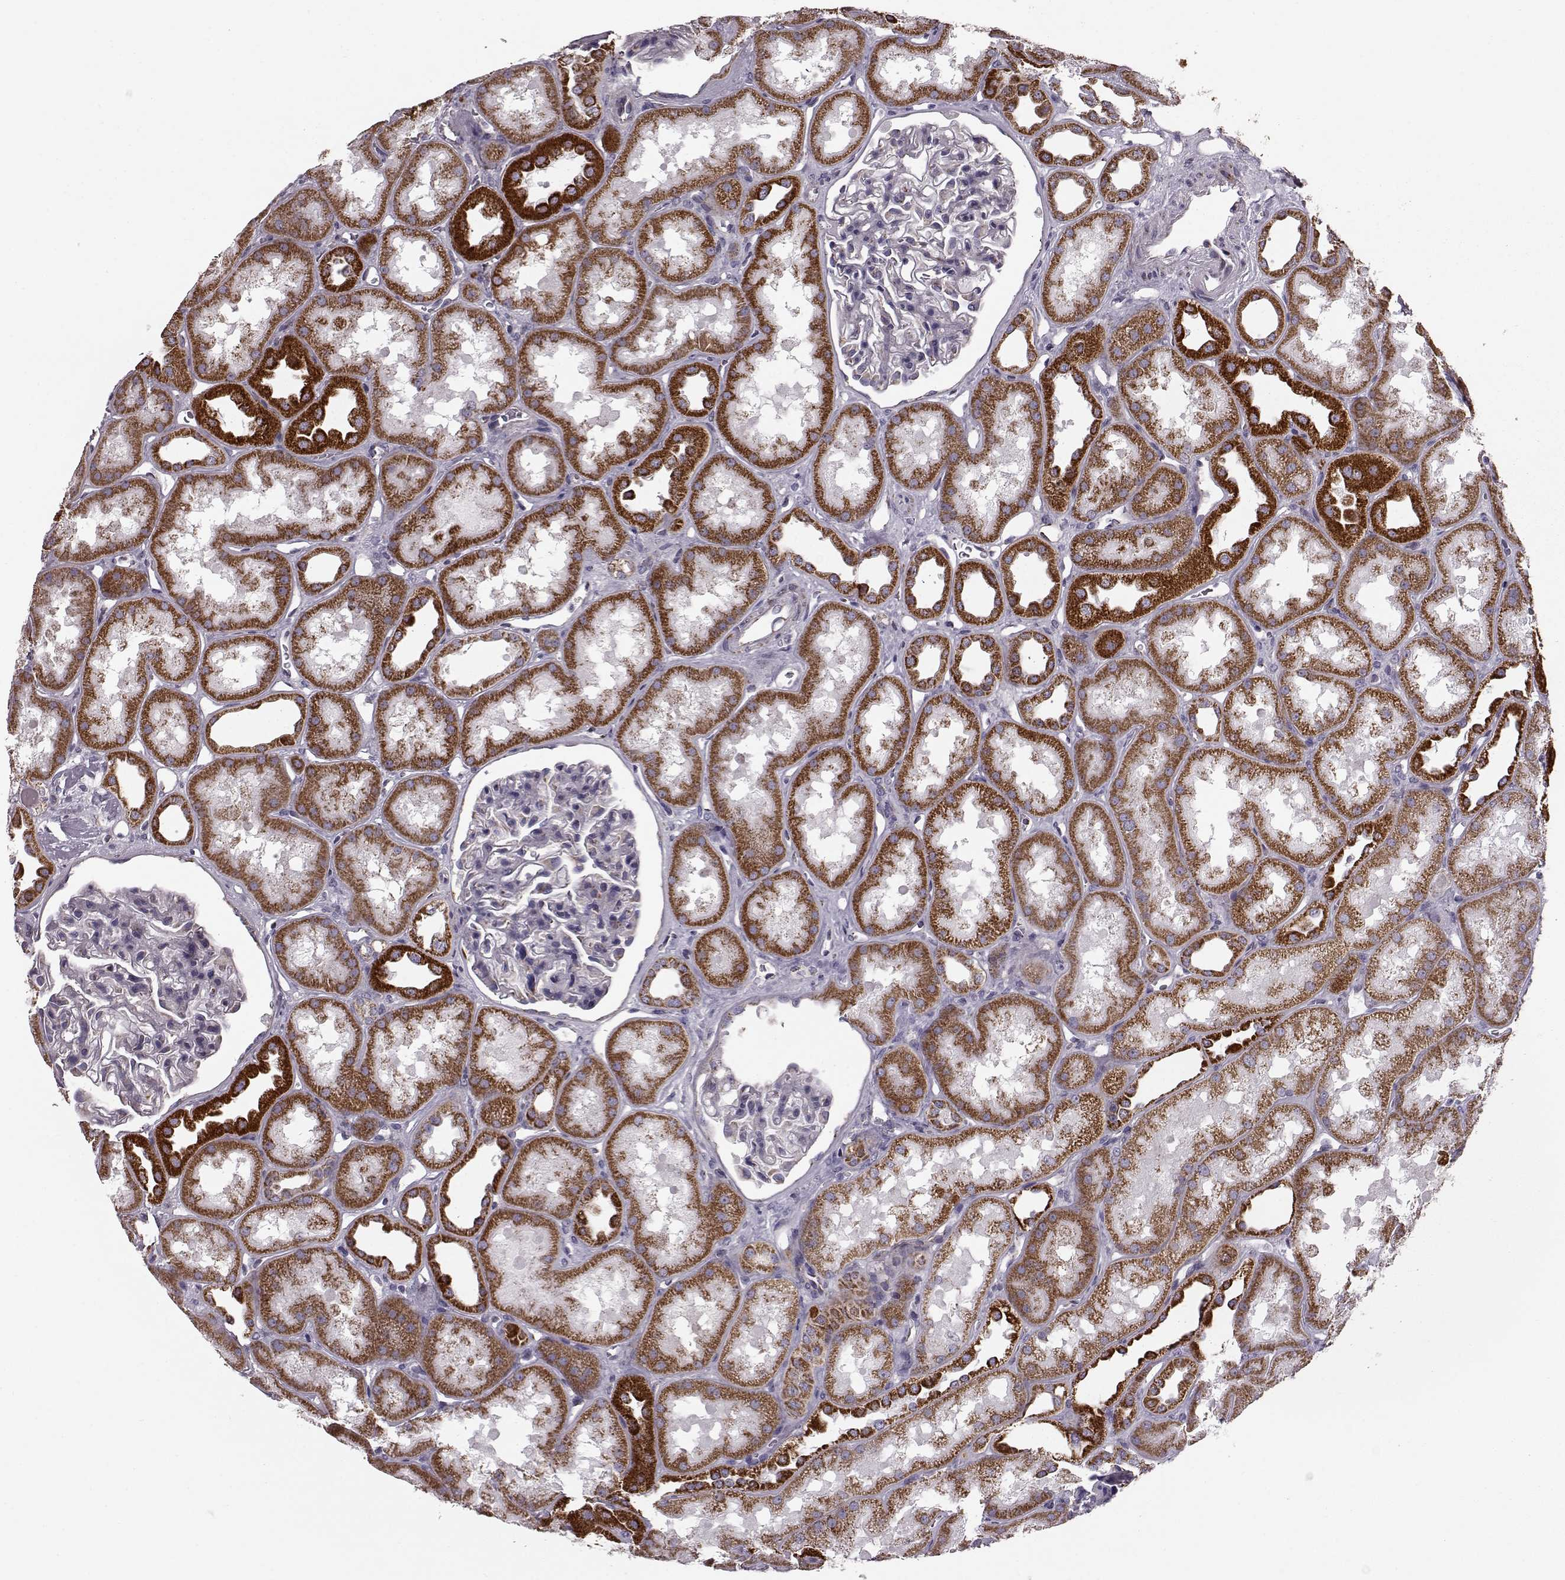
{"staining": {"intensity": "negative", "quantity": "none", "location": "none"}, "tissue": "kidney", "cell_type": "Cells in glomeruli", "image_type": "normal", "snomed": [{"axis": "morphology", "description": "Normal tissue, NOS"}, {"axis": "topography", "description": "Kidney"}], "caption": "IHC of unremarkable kidney reveals no staining in cells in glomeruli.", "gene": "ATP5MF", "patient": {"sex": "male", "age": 61}}